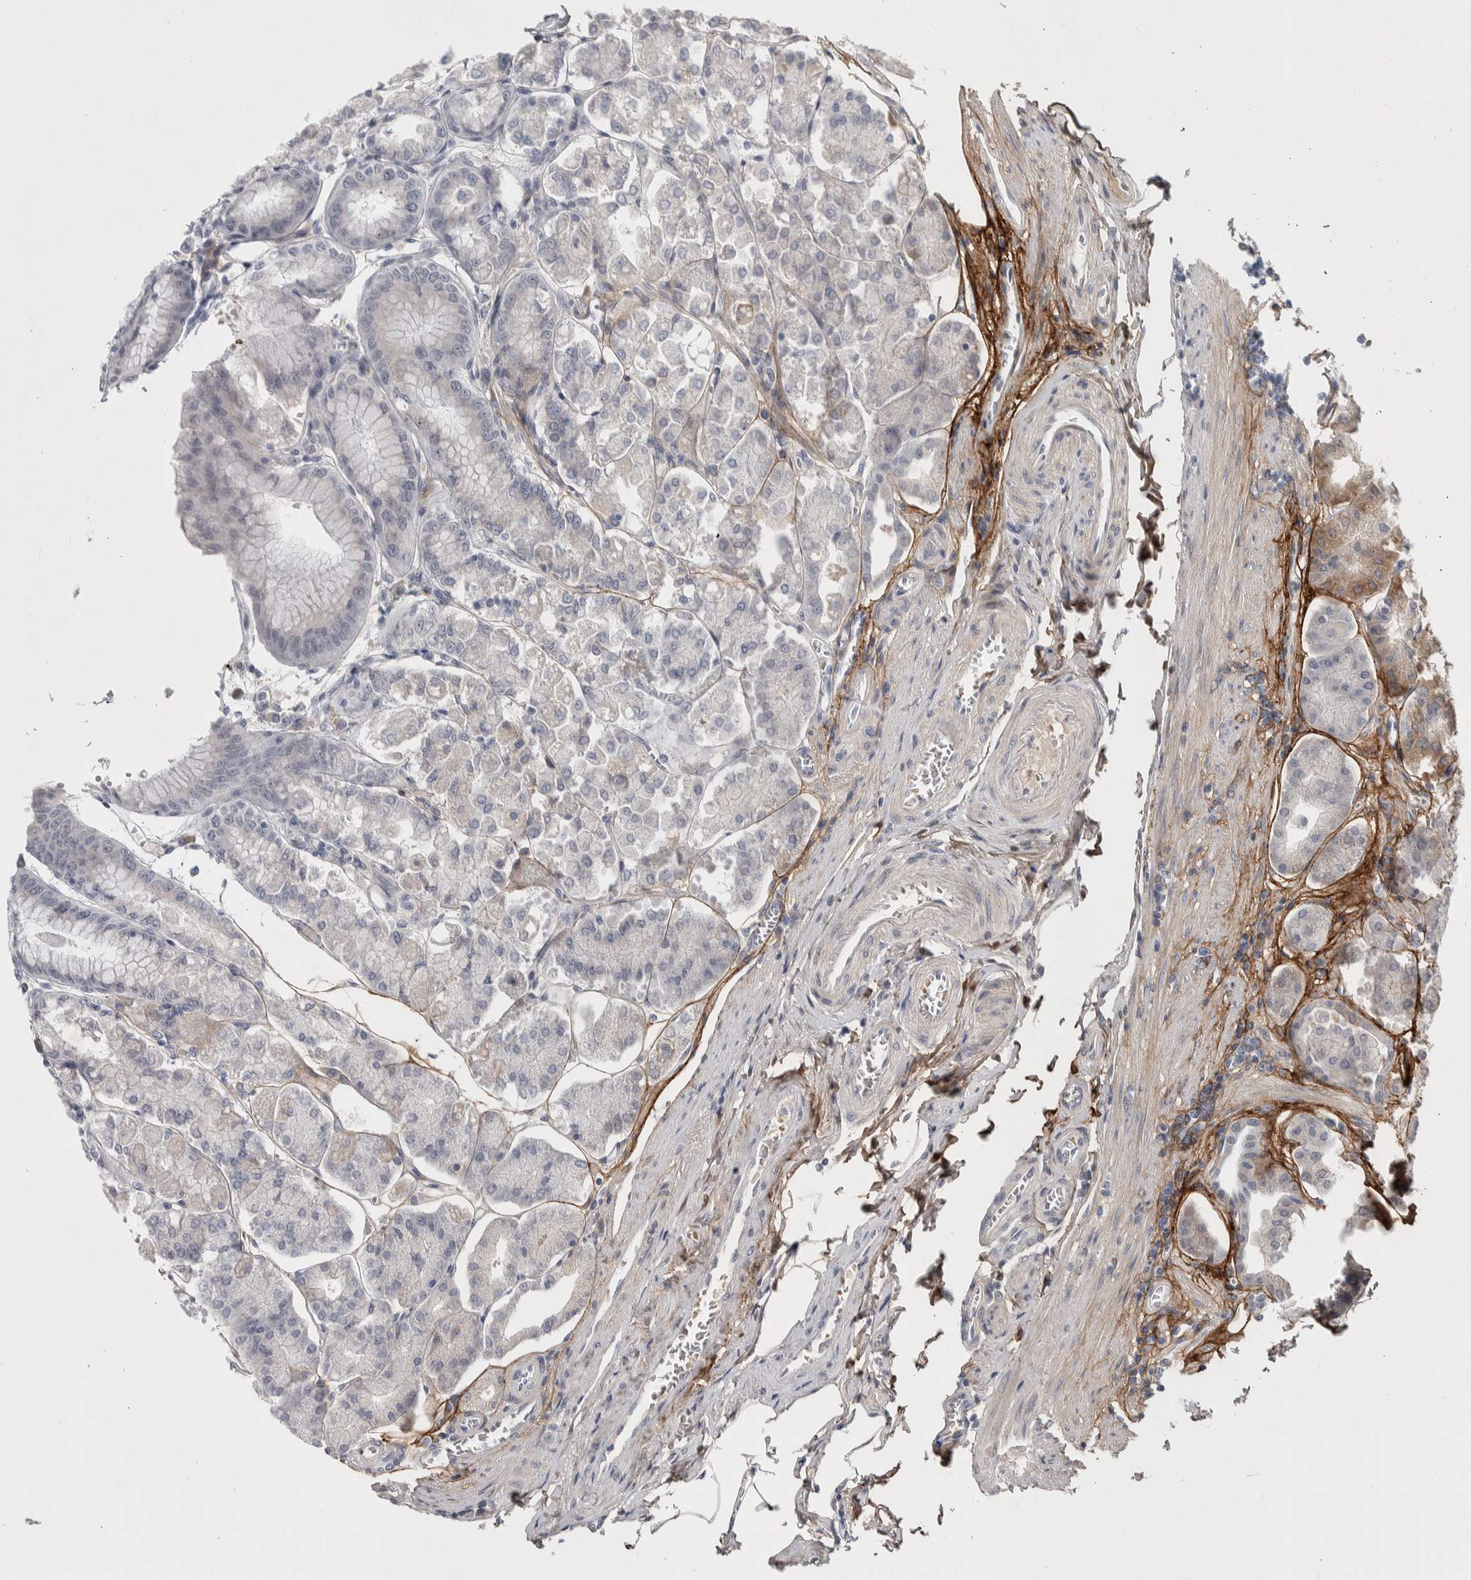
{"staining": {"intensity": "strong", "quantity": "25%-75%", "location": "nuclear"}, "tissue": "stomach", "cell_type": "Glandular cells", "image_type": "normal", "snomed": [{"axis": "morphology", "description": "Normal tissue, NOS"}, {"axis": "topography", "description": "Stomach, lower"}], "caption": "IHC photomicrograph of normal stomach stained for a protein (brown), which demonstrates high levels of strong nuclear positivity in approximately 25%-75% of glandular cells.", "gene": "ASPN", "patient": {"sex": "male", "age": 71}}